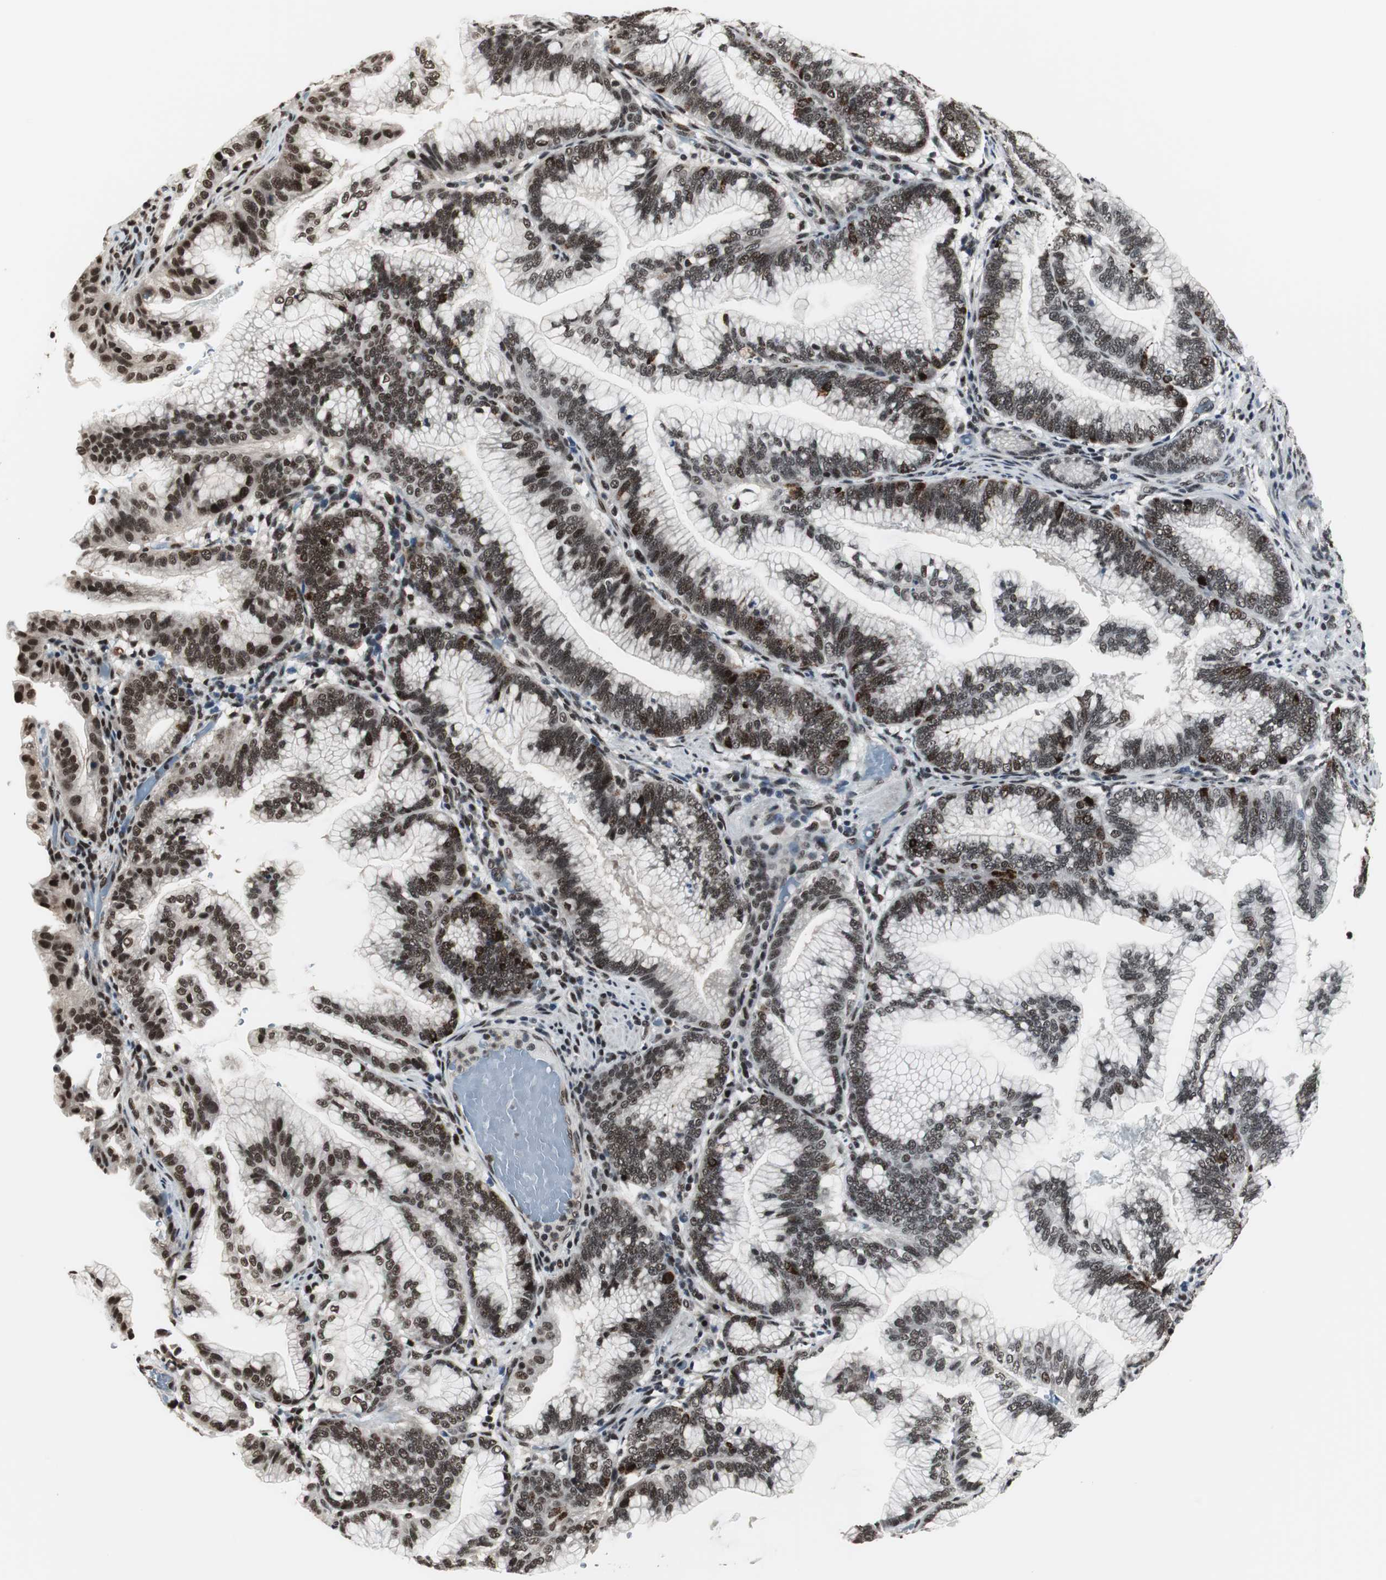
{"staining": {"intensity": "strong", "quantity": ">75%", "location": "nuclear"}, "tissue": "pancreatic cancer", "cell_type": "Tumor cells", "image_type": "cancer", "snomed": [{"axis": "morphology", "description": "Adenocarcinoma, NOS"}, {"axis": "topography", "description": "Pancreas"}], "caption": "Immunohistochemical staining of pancreatic adenocarcinoma reveals strong nuclear protein staining in approximately >75% of tumor cells.", "gene": "CDK9", "patient": {"sex": "female", "age": 64}}